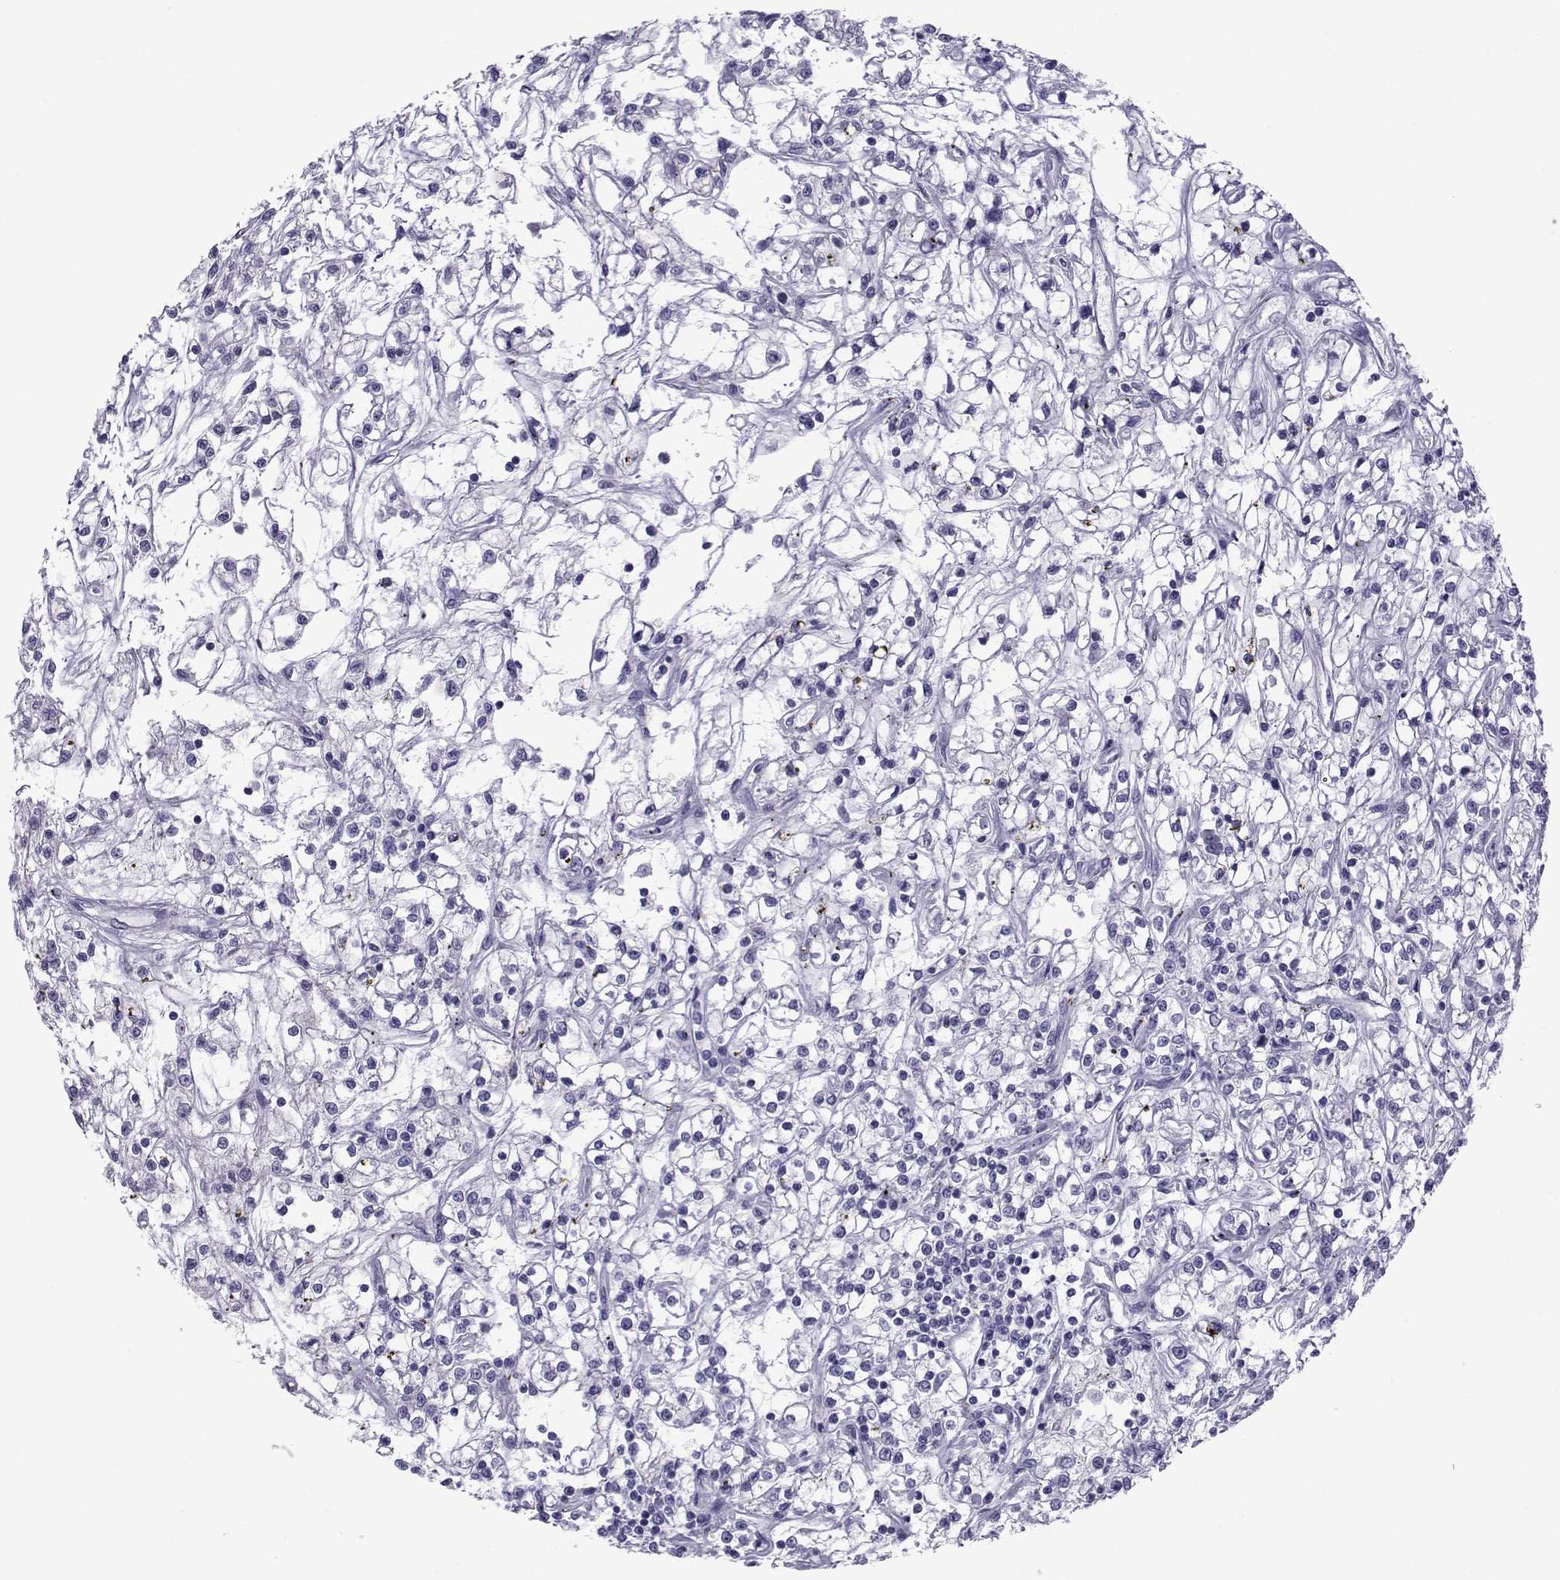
{"staining": {"intensity": "negative", "quantity": "none", "location": "none"}, "tissue": "renal cancer", "cell_type": "Tumor cells", "image_type": "cancer", "snomed": [{"axis": "morphology", "description": "Adenocarcinoma, NOS"}, {"axis": "topography", "description": "Kidney"}], "caption": "Immunohistochemistry (IHC) of human renal adenocarcinoma shows no staining in tumor cells.", "gene": "COL22A1", "patient": {"sex": "female", "age": 59}}